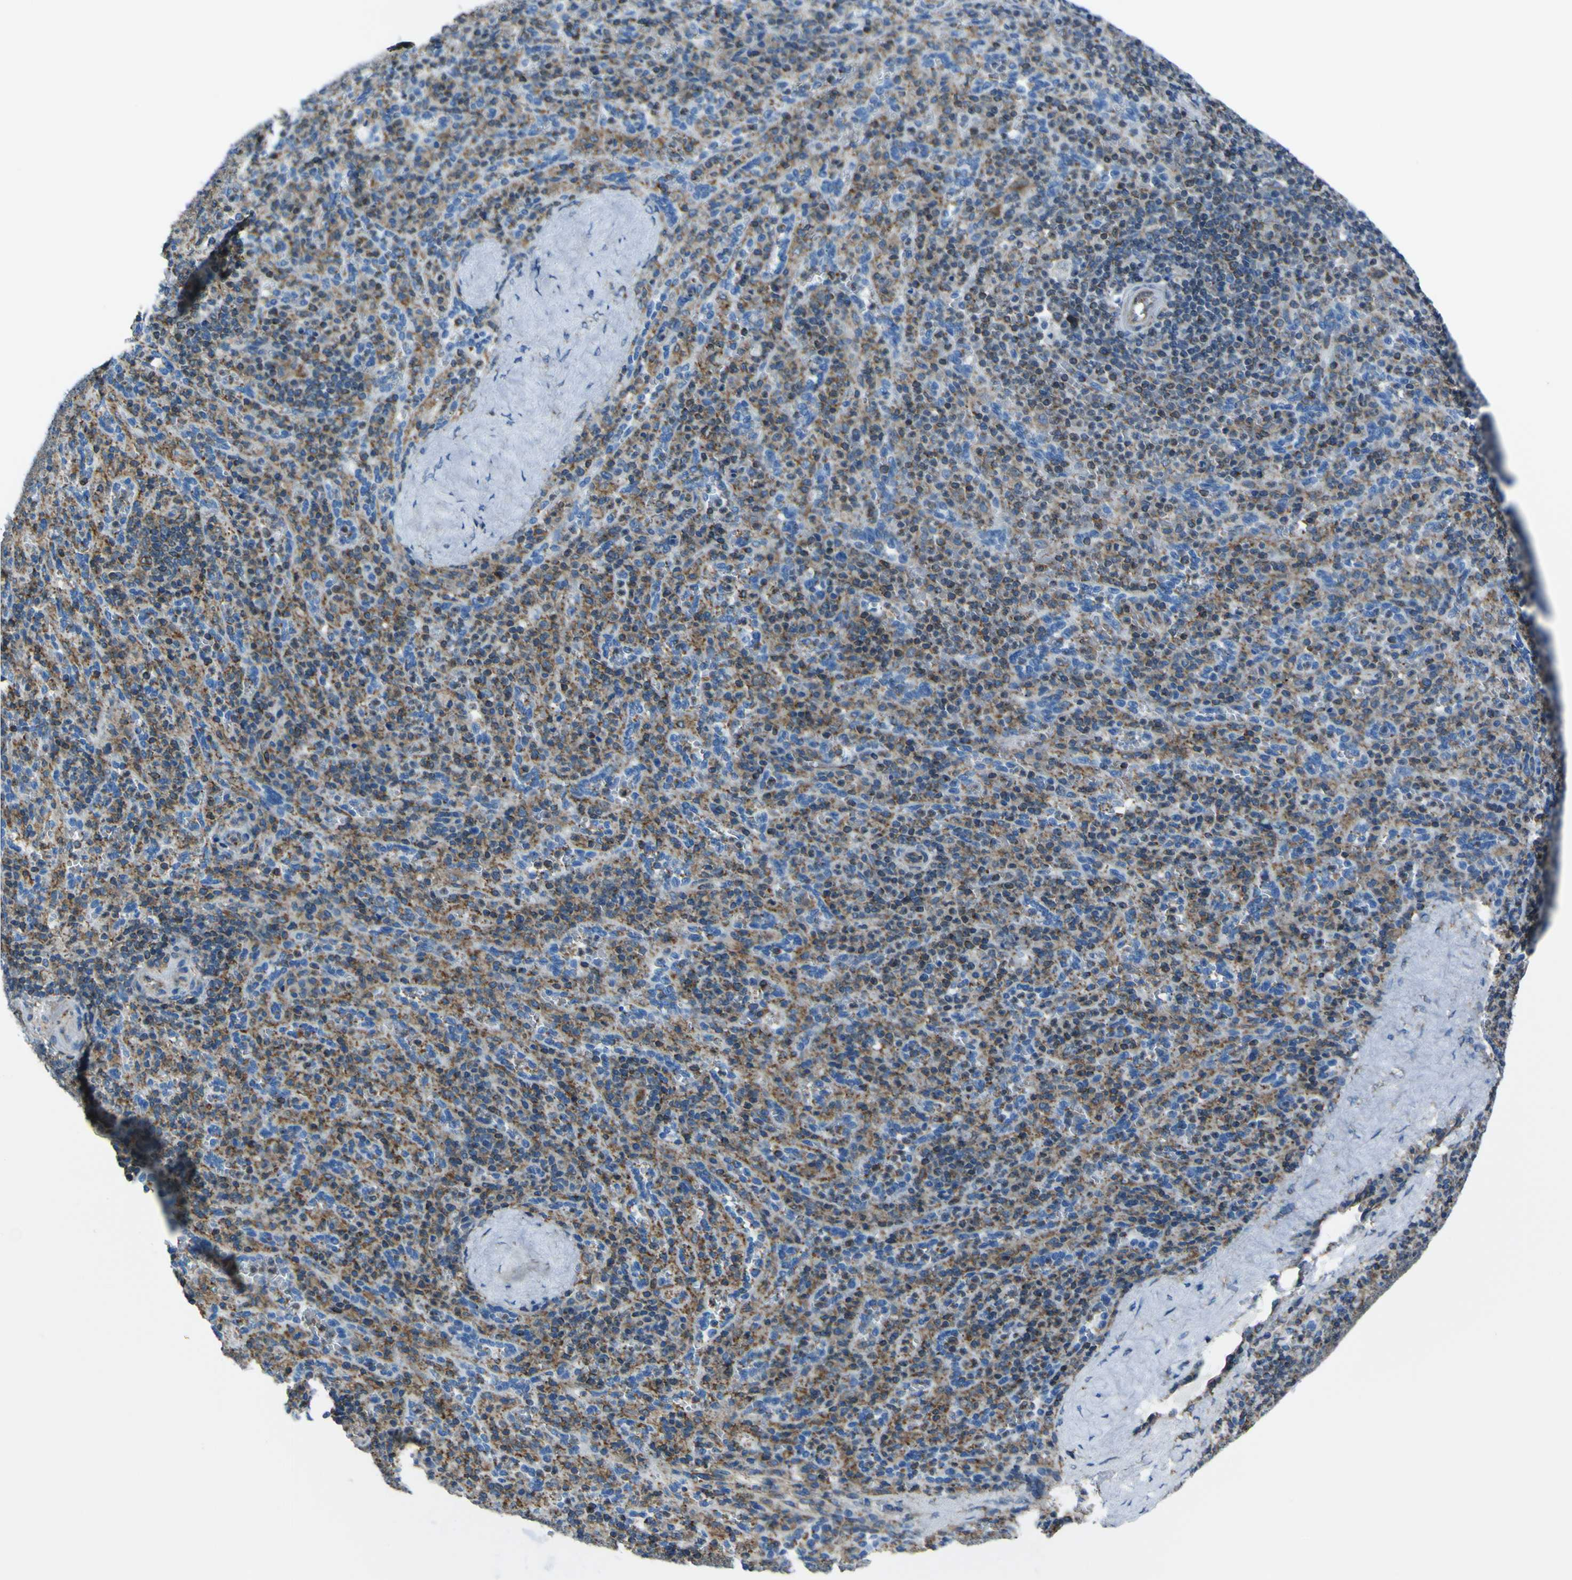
{"staining": {"intensity": "moderate", "quantity": "25%-75%", "location": "cytoplasmic/membranous"}, "tissue": "spleen", "cell_type": "Cells in red pulp", "image_type": "normal", "snomed": [{"axis": "morphology", "description": "Normal tissue, NOS"}, {"axis": "topography", "description": "Spleen"}], "caption": "A brown stain shows moderate cytoplasmic/membranous expression of a protein in cells in red pulp of unremarkable spleen. The protein is shown in brown color, while the nuclei are stained blue.", "gene": "STIM1", "patient": {"sex": "male", "age": 36}}